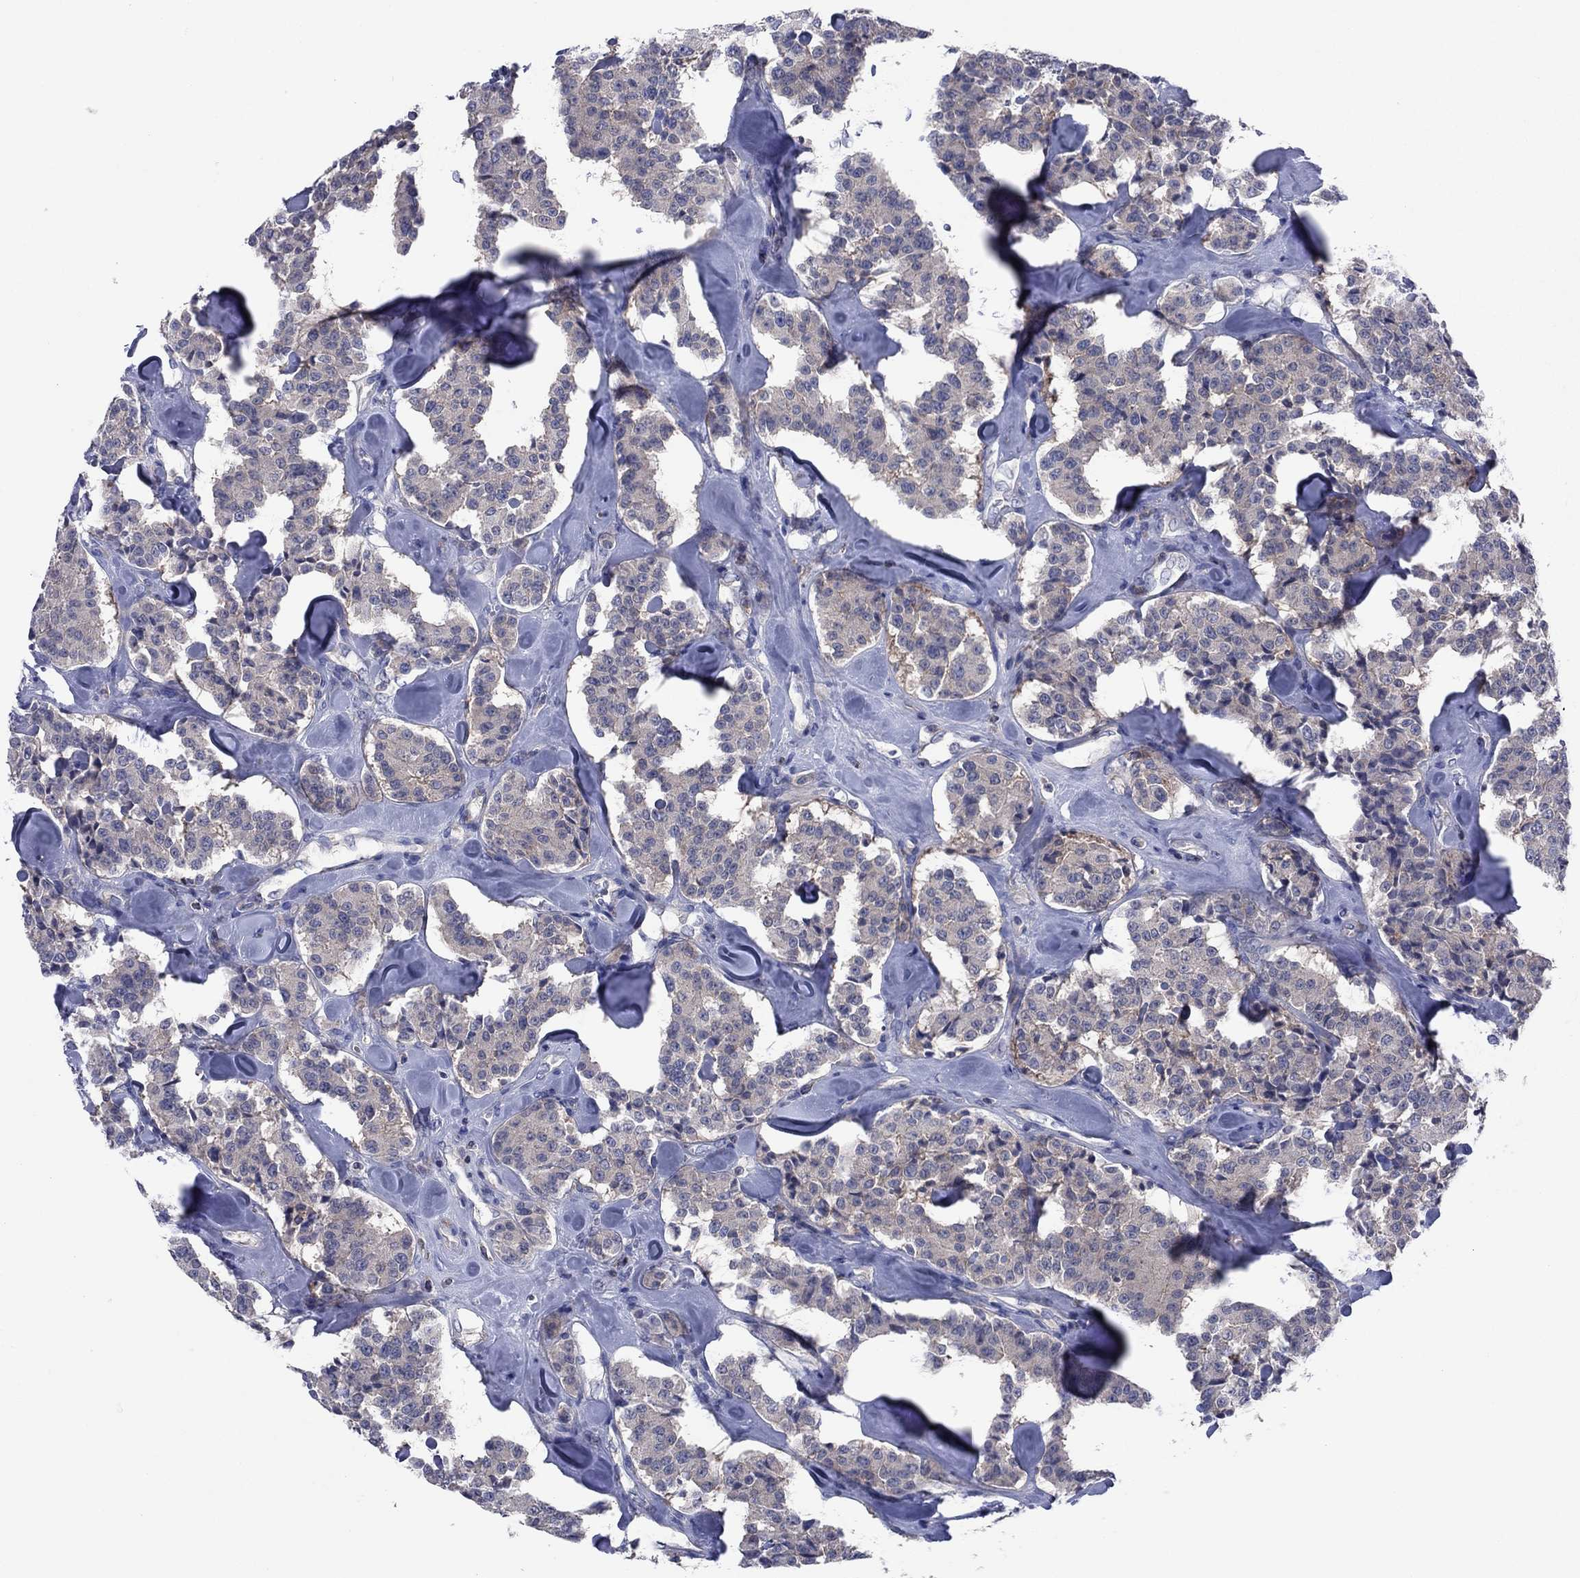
{"staining": {"intensity": "negative", "quantity": "none", "location": "none"}, "tissue": "carcinoid", "cell_type": "Tumor cells", "image_type": "cancer", "snomed": [{"axis": "morphology", "description": "Carcinoid, malignant, NOS"}, {"axis": "topography", "description": "Pancreas"}], "caption": "An IHC micrograph of carcinoid is shown. There is no staining in tumor cells of carcinoid. (Stains: DAB (3,3'-diaminobenzidine) immunohistochemistry with hematoxylin counter stain, Microscopy: brightfield microscopy at high magnification).", "gene": "PVR", "patient": {"sex": "male", "age": 41}}